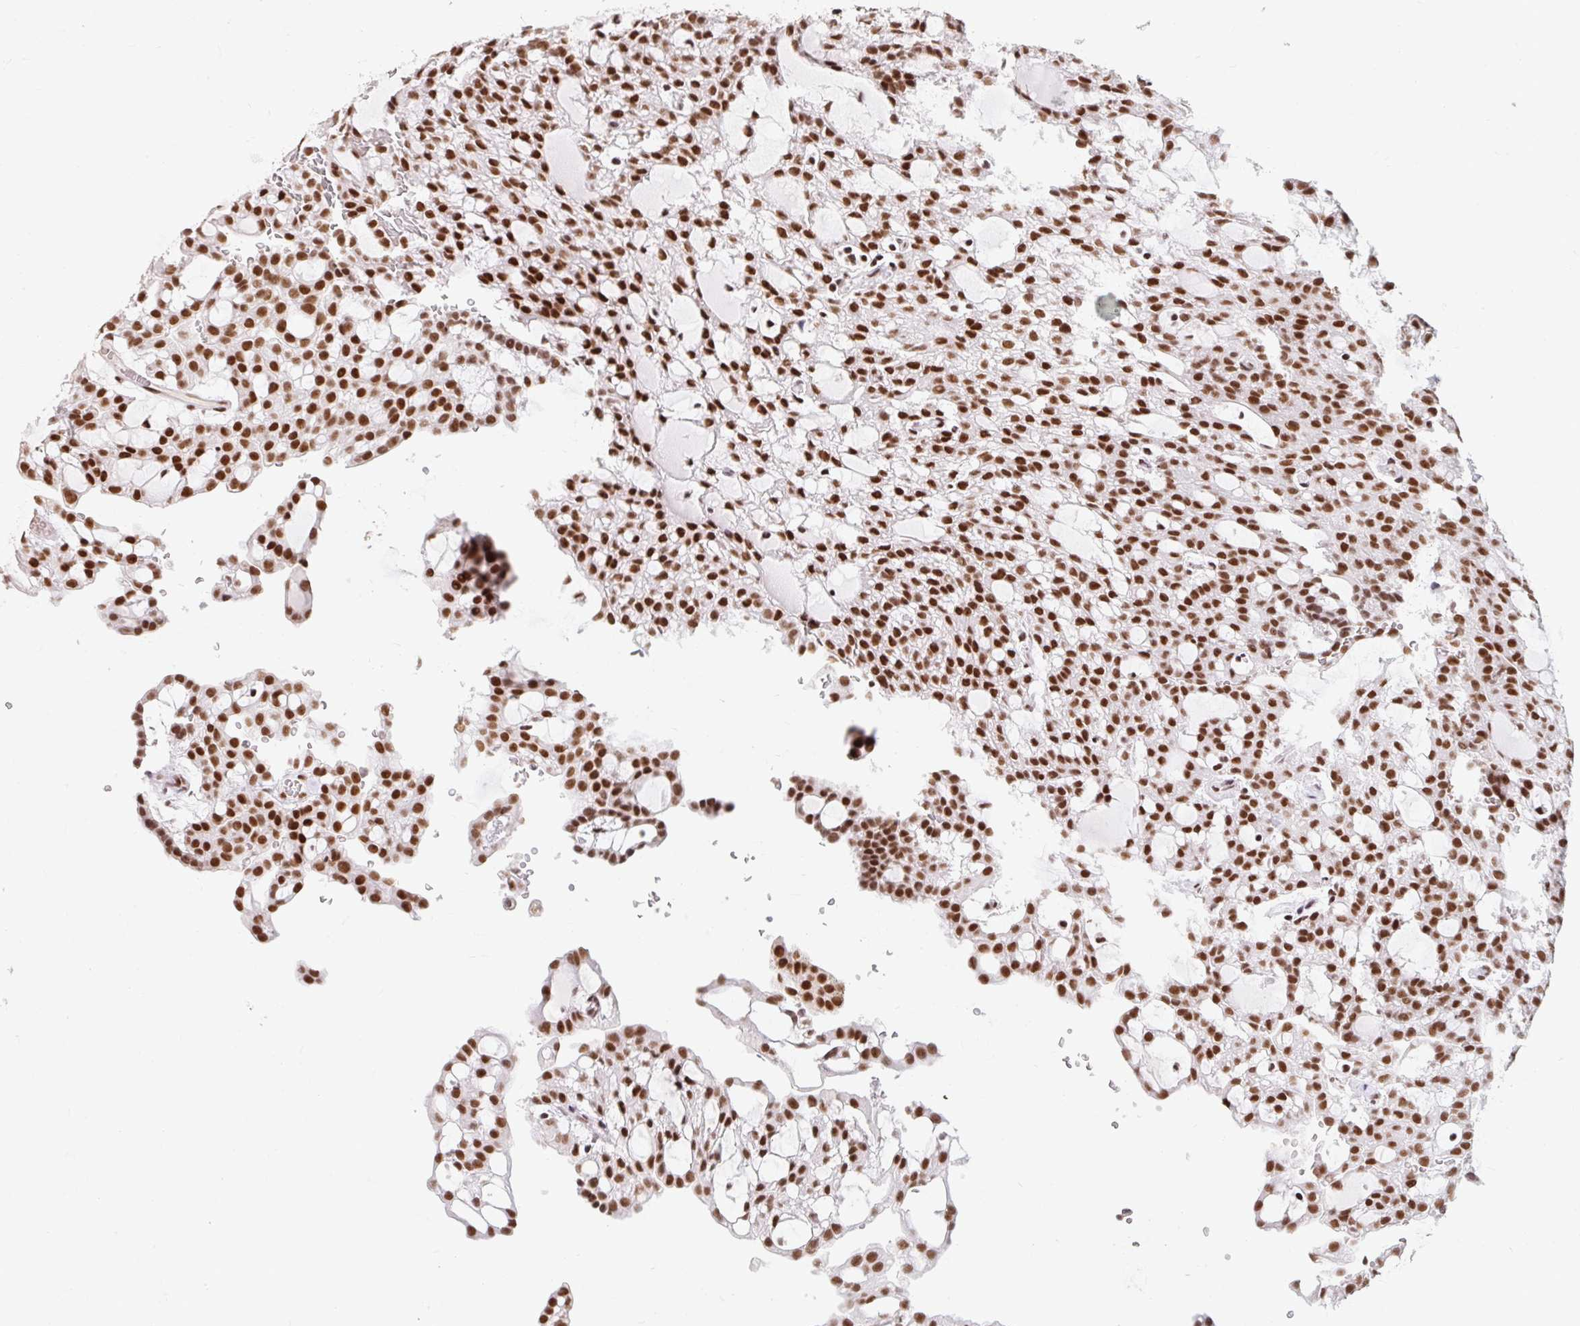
{"staining": {"intensity": "strong", "quantity": ">75%", "location": "nuclear"}, "tissue": "renal cancer", "cell_type": "Tumor cells", "image_type": "cancer", "snomed": [{"axis": "morphology", "description": "Adenocarcinoma, NOS"}, {"axis": "topography", "description": "Kidney"}], "caption": "The image exhibits a brown stain indicating the presence of a protein in the nuclear of tumor cells in renal adenocarcinoma. The staining was performed using DAB, with brown indicating positive protein expression. Nuclei are stained blue with hematoxylin.", "gene": "SRSF10", "patient": {"sex": "male", "age": 63}}